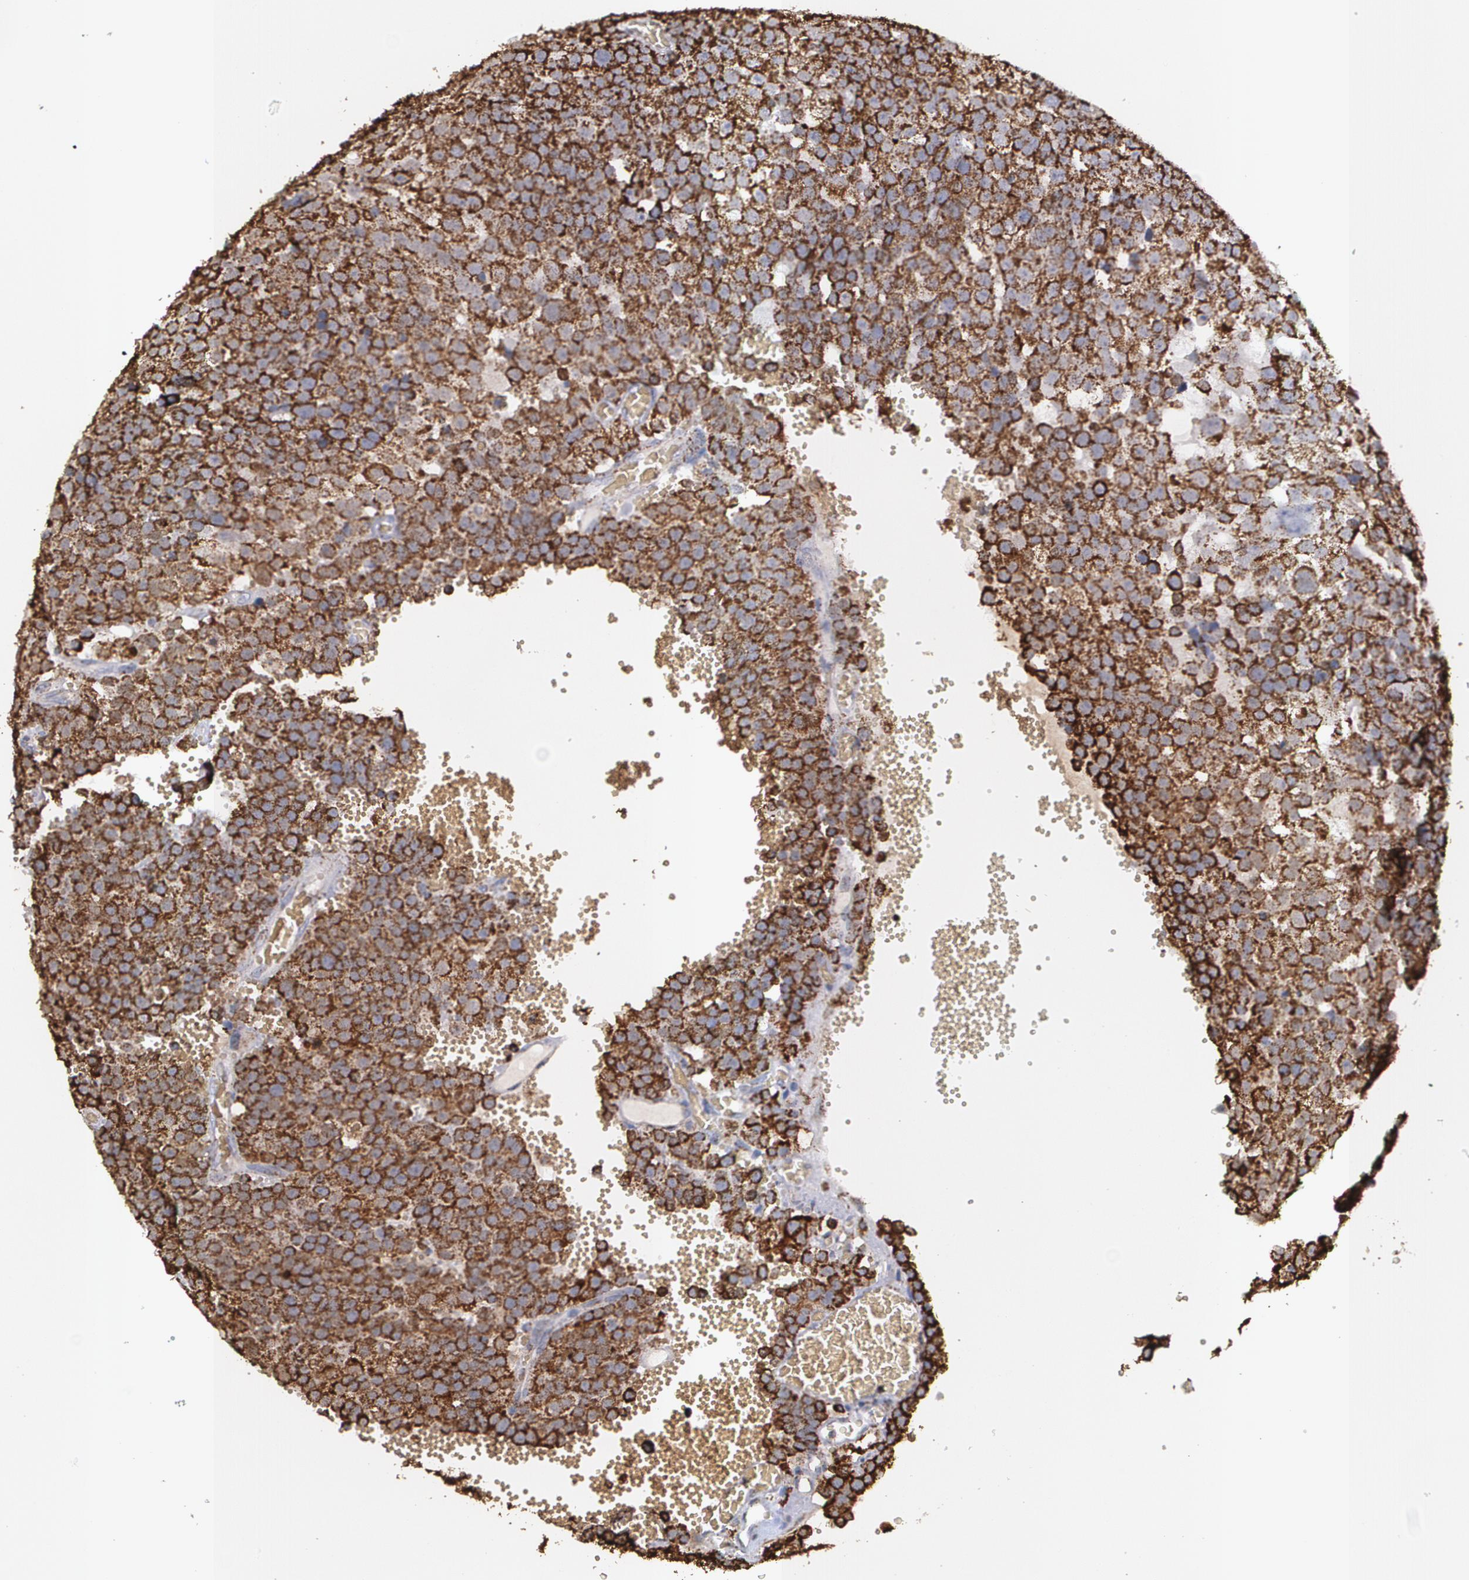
{"staining": {"intensity": "strong", "quantity": ">75%", "location": "cytoplasmic/membranous"}, "tissue": "testis cancer", "cell_type": "Tumor cells", "image_type": "cancer", "snomed": [{"axis": "morphology", "description": "Seminoma, NOS"}, {"axis": "topography", "description": "Testis"}], "caption": "Strong cytoplasmic/membranous positivity is present in about >75% of tumor cells in testis cancer.", "gene": "HSPD1", "patient": {"sex": "male", "age": 71}}